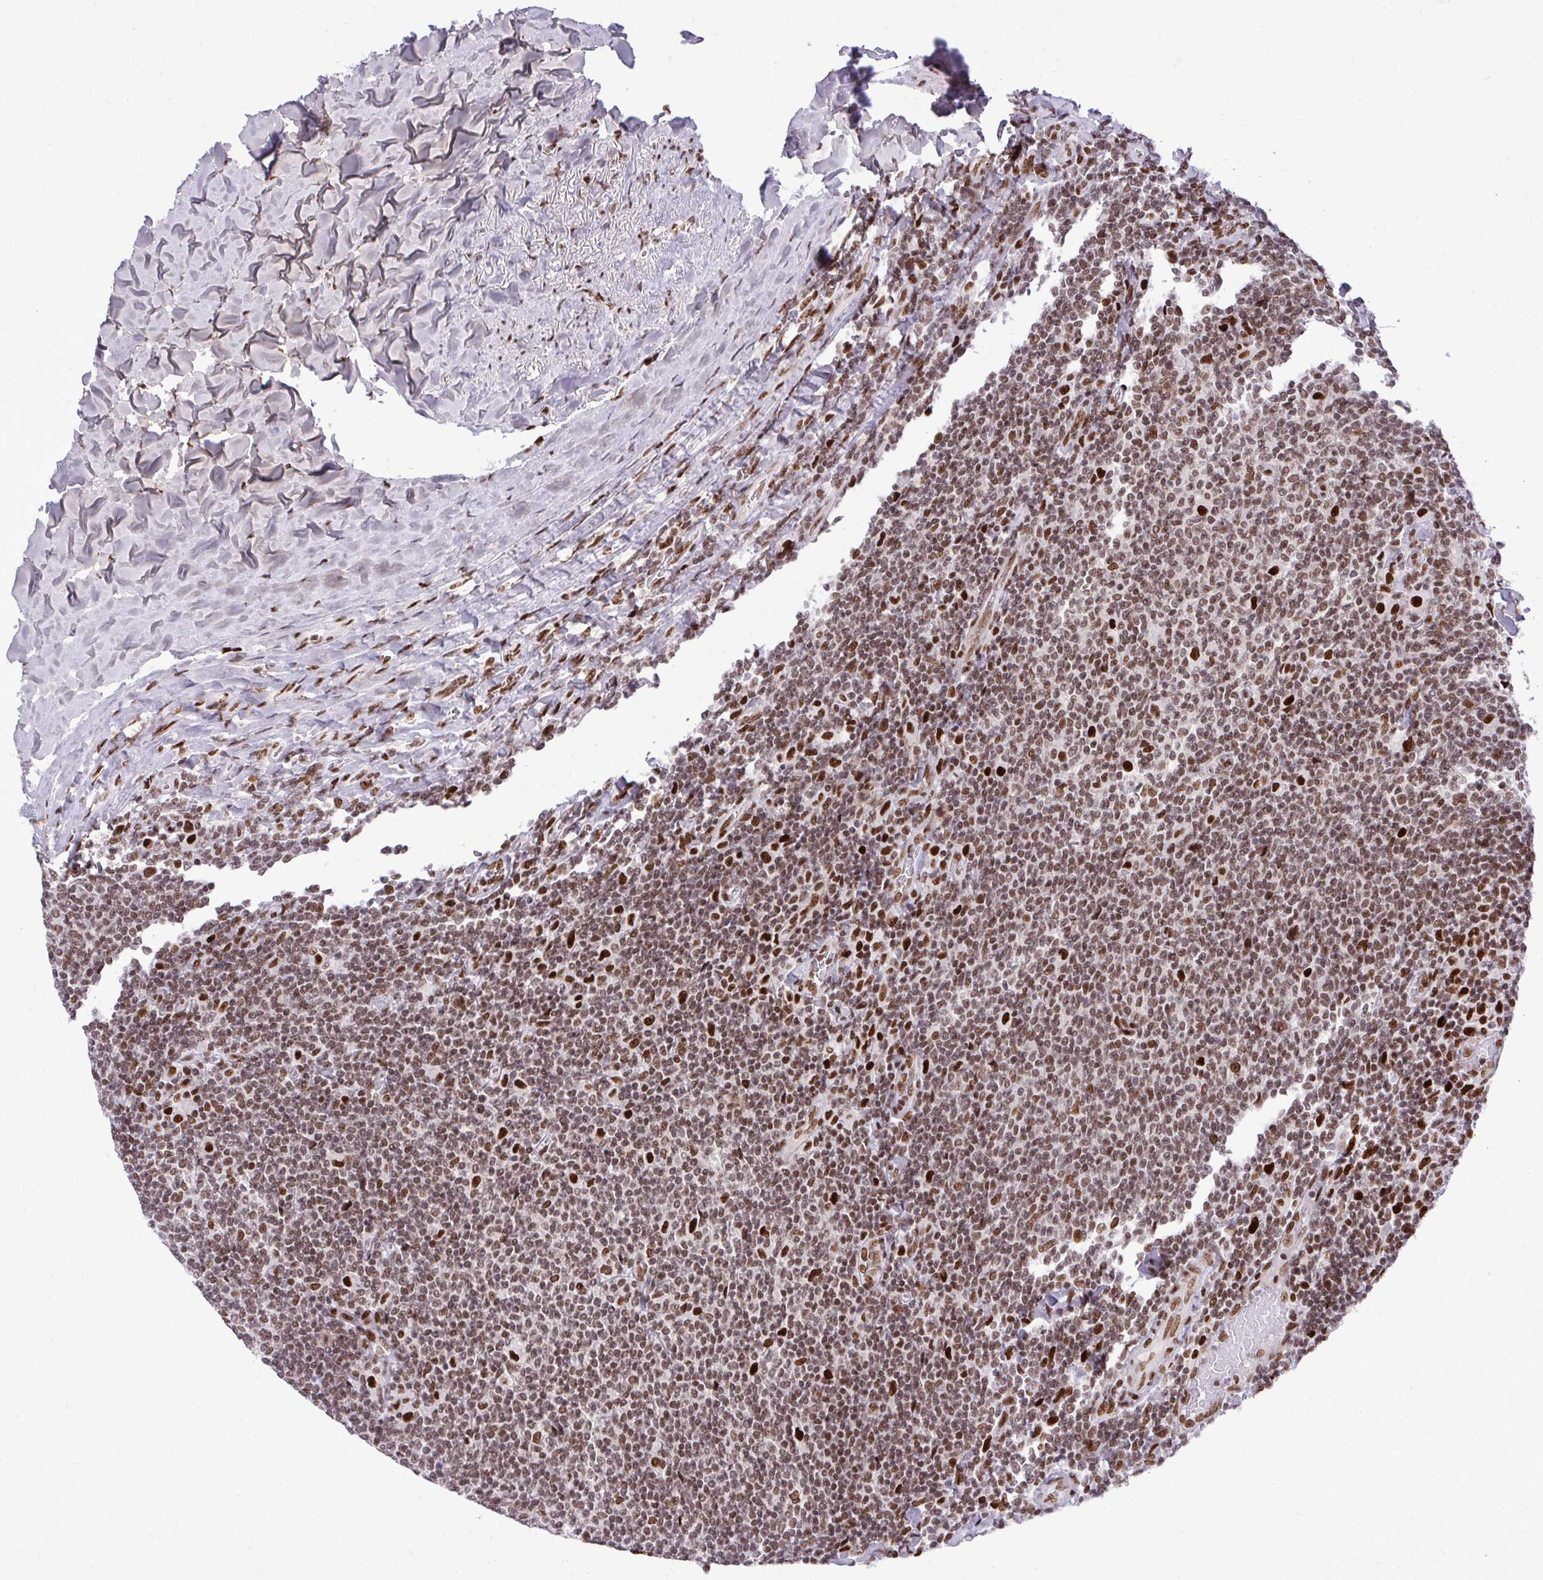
{"staining": {"intensity": "moderate", "quantity": ">75%", "location": "nuclear"}, "tissue": "lymphoma", "cell_type": "Tumor cells", "image_type": "cancer", "snomed": [{"axis": "morphology", "description": "Malignant lymphoma, non-Hodgkin's type, Low grade"}, {"axis": "topography", "description": "Lymph node"}], "caption": "This image displays IHC staining of human lymphoma, with medium moderate nuclear staining in about >75% of tumor cells.", "gene": "CDYL", "patient": {"sex": "male", "age": 52}}